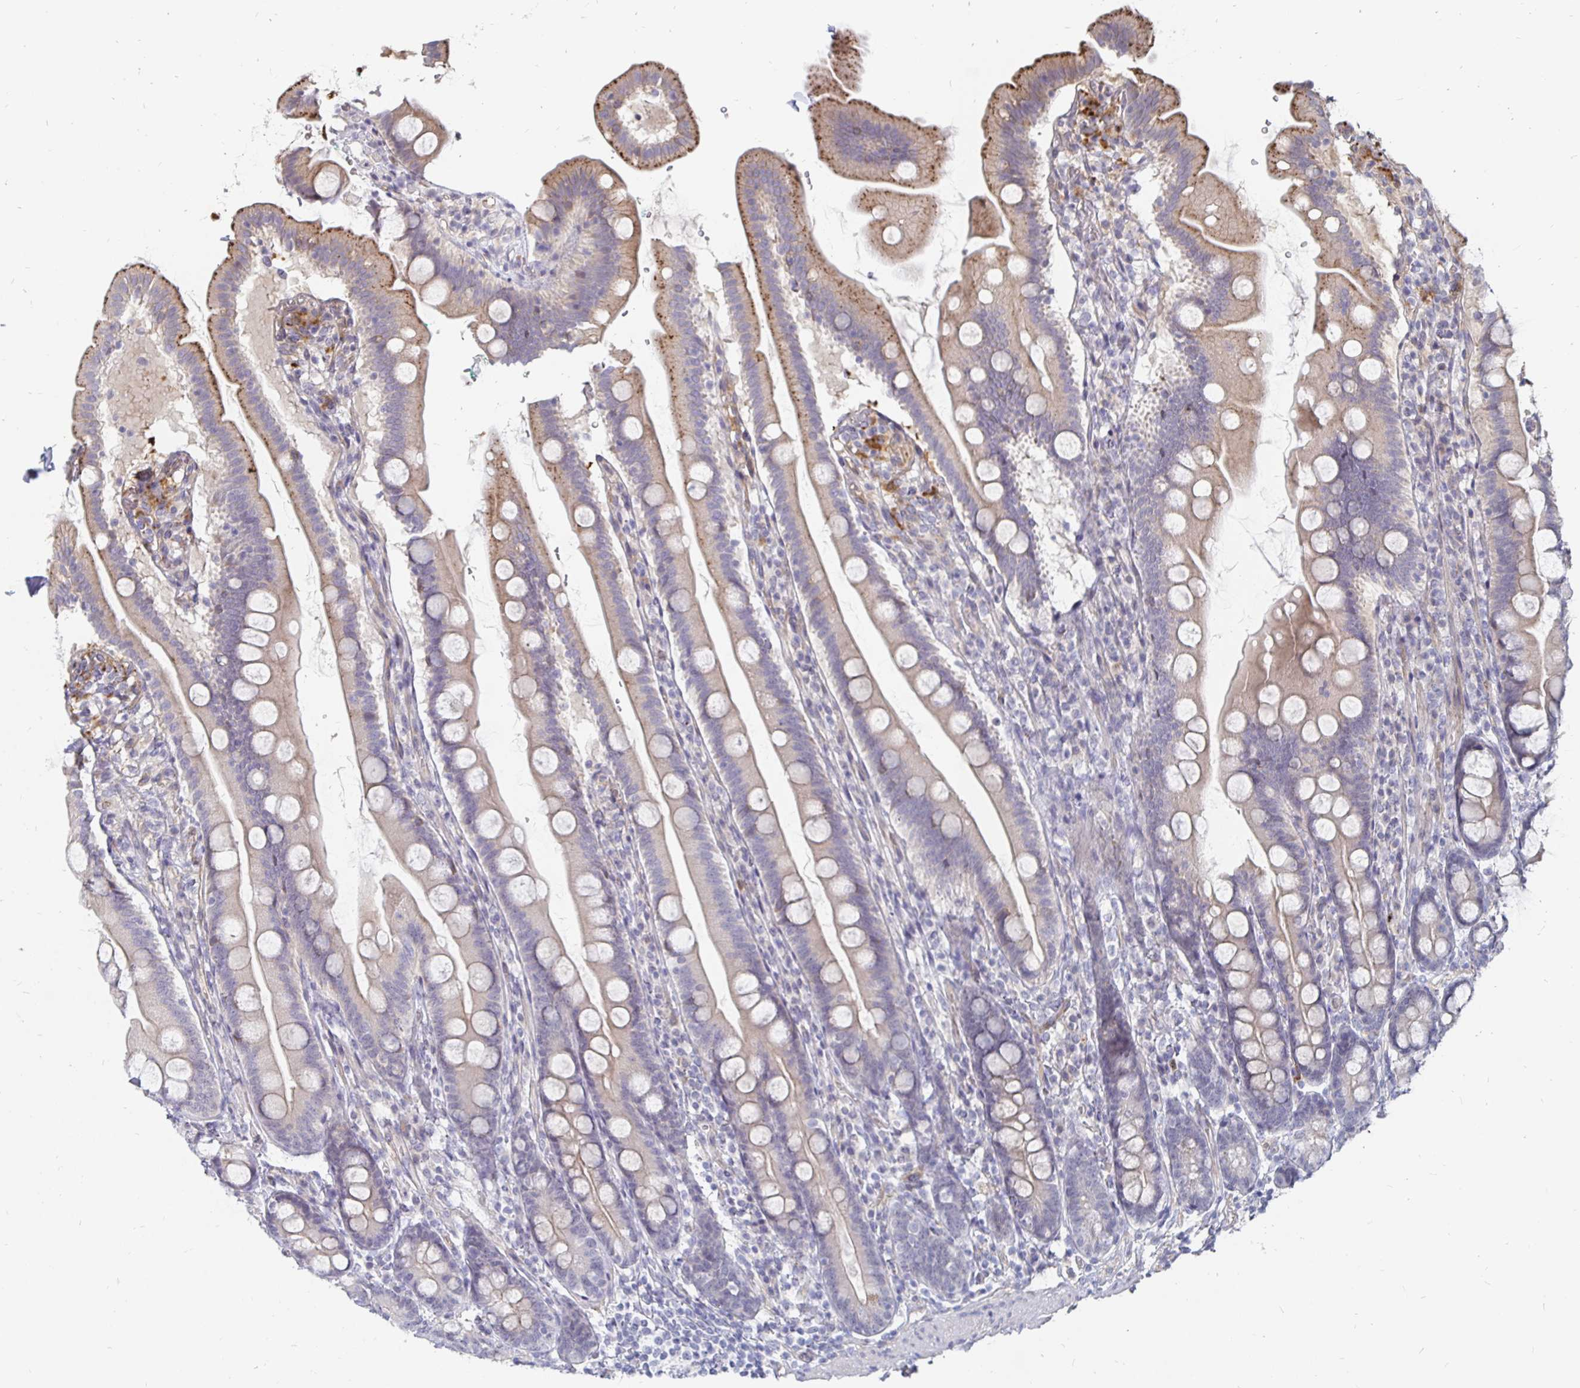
{"staining": {"intensity": "weak", "quantity": "25%-75%", "location": "cytoplasmic/membranous"}, "tissue": "duodenum", "cell_type": "Glandular cells", "image_type": "normal", "snomed": [{"axis": "morphology", "description": "Normal tissue, NOS"}, {"axis": "topography", "description": "Duodenum"}], "caption": "Glandular cells demonstrate low levels of weak cytoplasmic/membranous positivity in about 25%-75% of cells in normal duodenum.", "gene": "CCDC85A", "patient": {"sex": "female", "age": 67}}